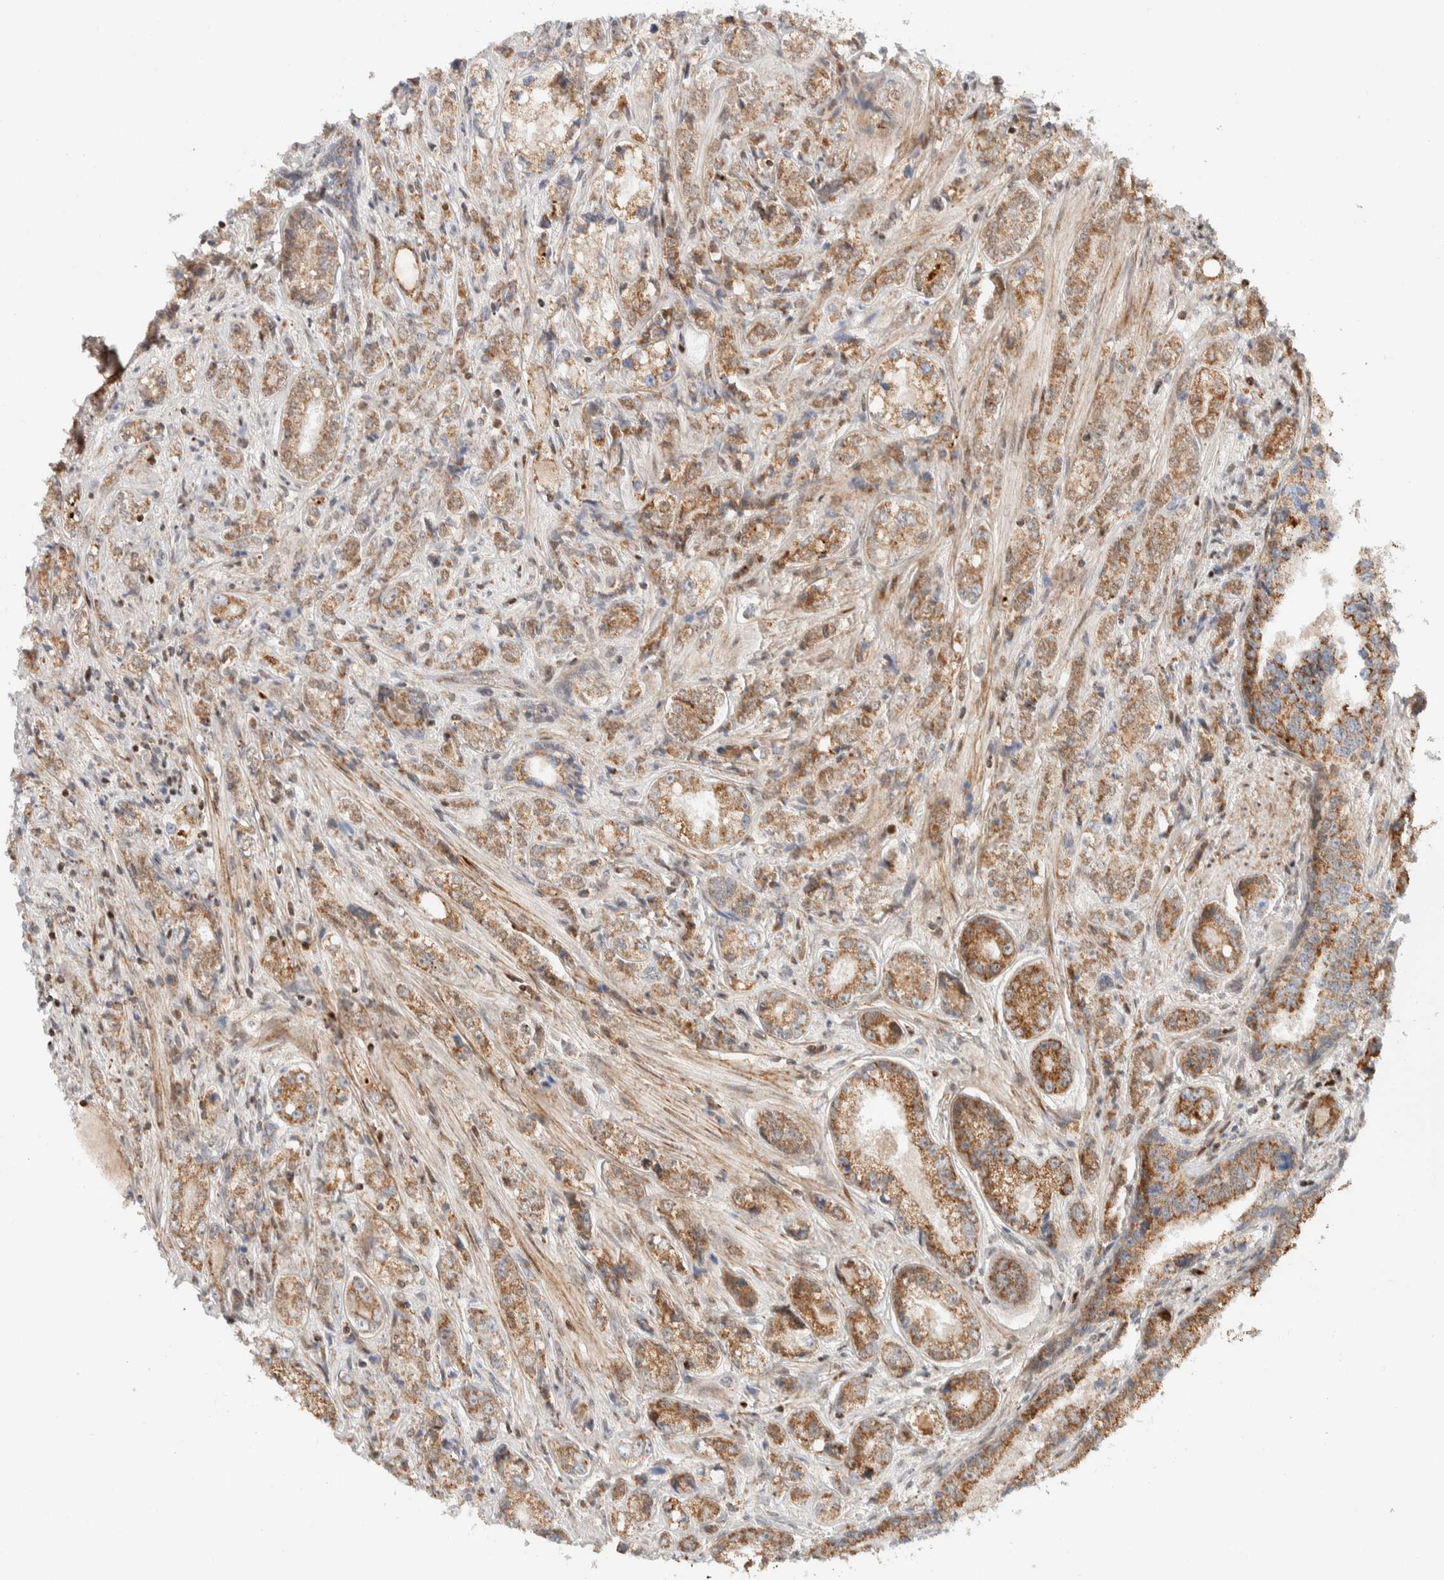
{"staining": {"intensity": "strong", "quantity": ">75%", "location": "cytoplasmic/membranous"}, "tissue": "prostate cancer", "cell_type": "Tumor cells", "image_type": "cancer", "snomed": [{"axis": "morphology", "description": "Adenocarcinoma, High grade"}, {"axis": "topography", "description": "Prostate"}], "caption": "This image displays IHC staining of human prostate cancer, with high strong cytoplasmic/membranous expression in about >75% of tumor cells.", "gene": "TSPAN32", "patient": {"sex": "male", "age": 61}}